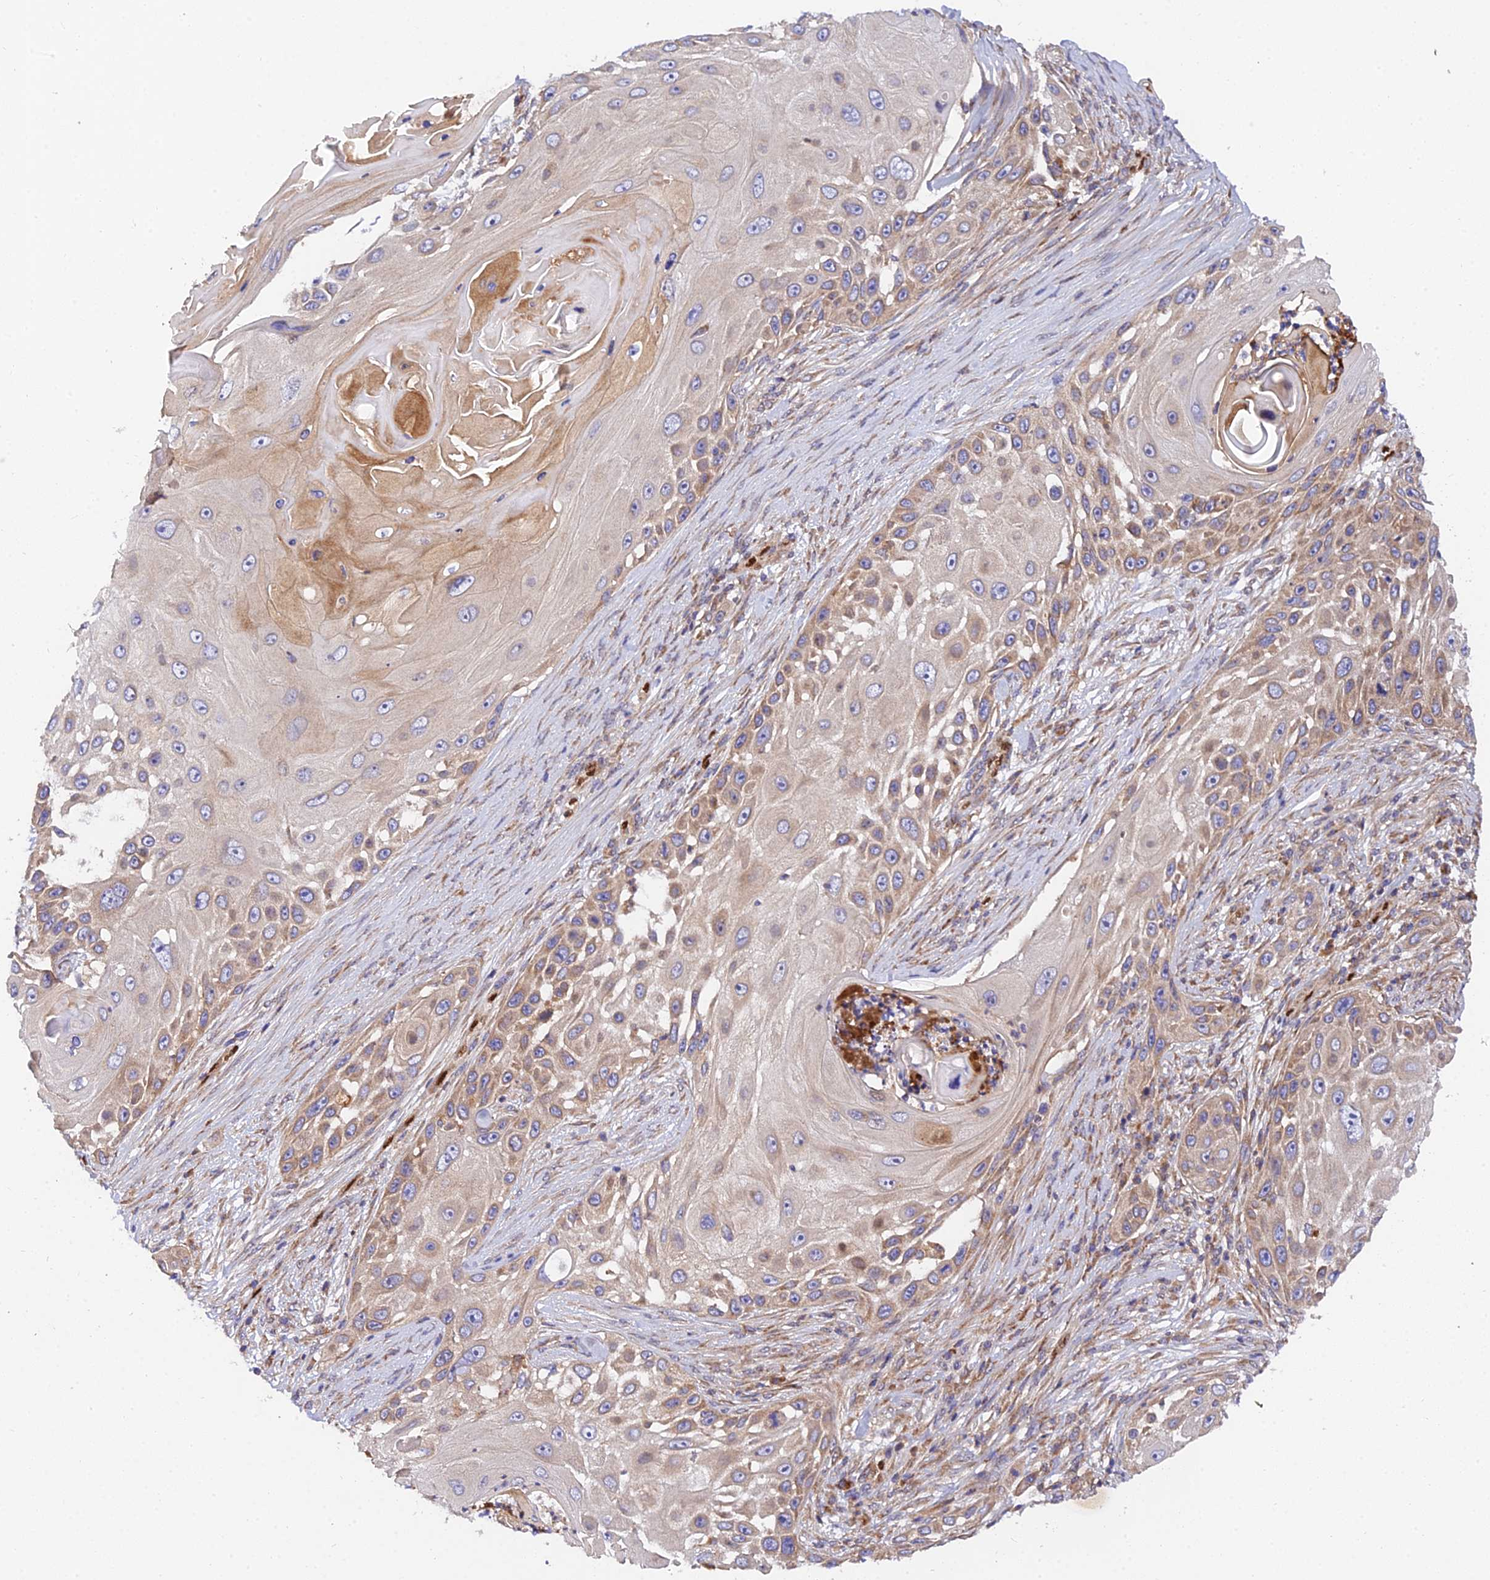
{"staining": {"intensity": "moderate", "quantity": ">75%", "location": "cytoplasmic/membranous"}, "tissue": "skin cancer", "cell_type": "Tumor cells", "image_type": "cancer", "snomed": [{"axis": "morphology", "description": "Squamous cell carcinoma, NOS"}, {"axis": "topography", "description": "Skin"}], "caption": "Human skin squamous cell carcinoma stained with a protein marker exhibits moderate staining in tumor cells.", "gene": "PODNL1", "patient": {"sex": "female", "age": 44}}